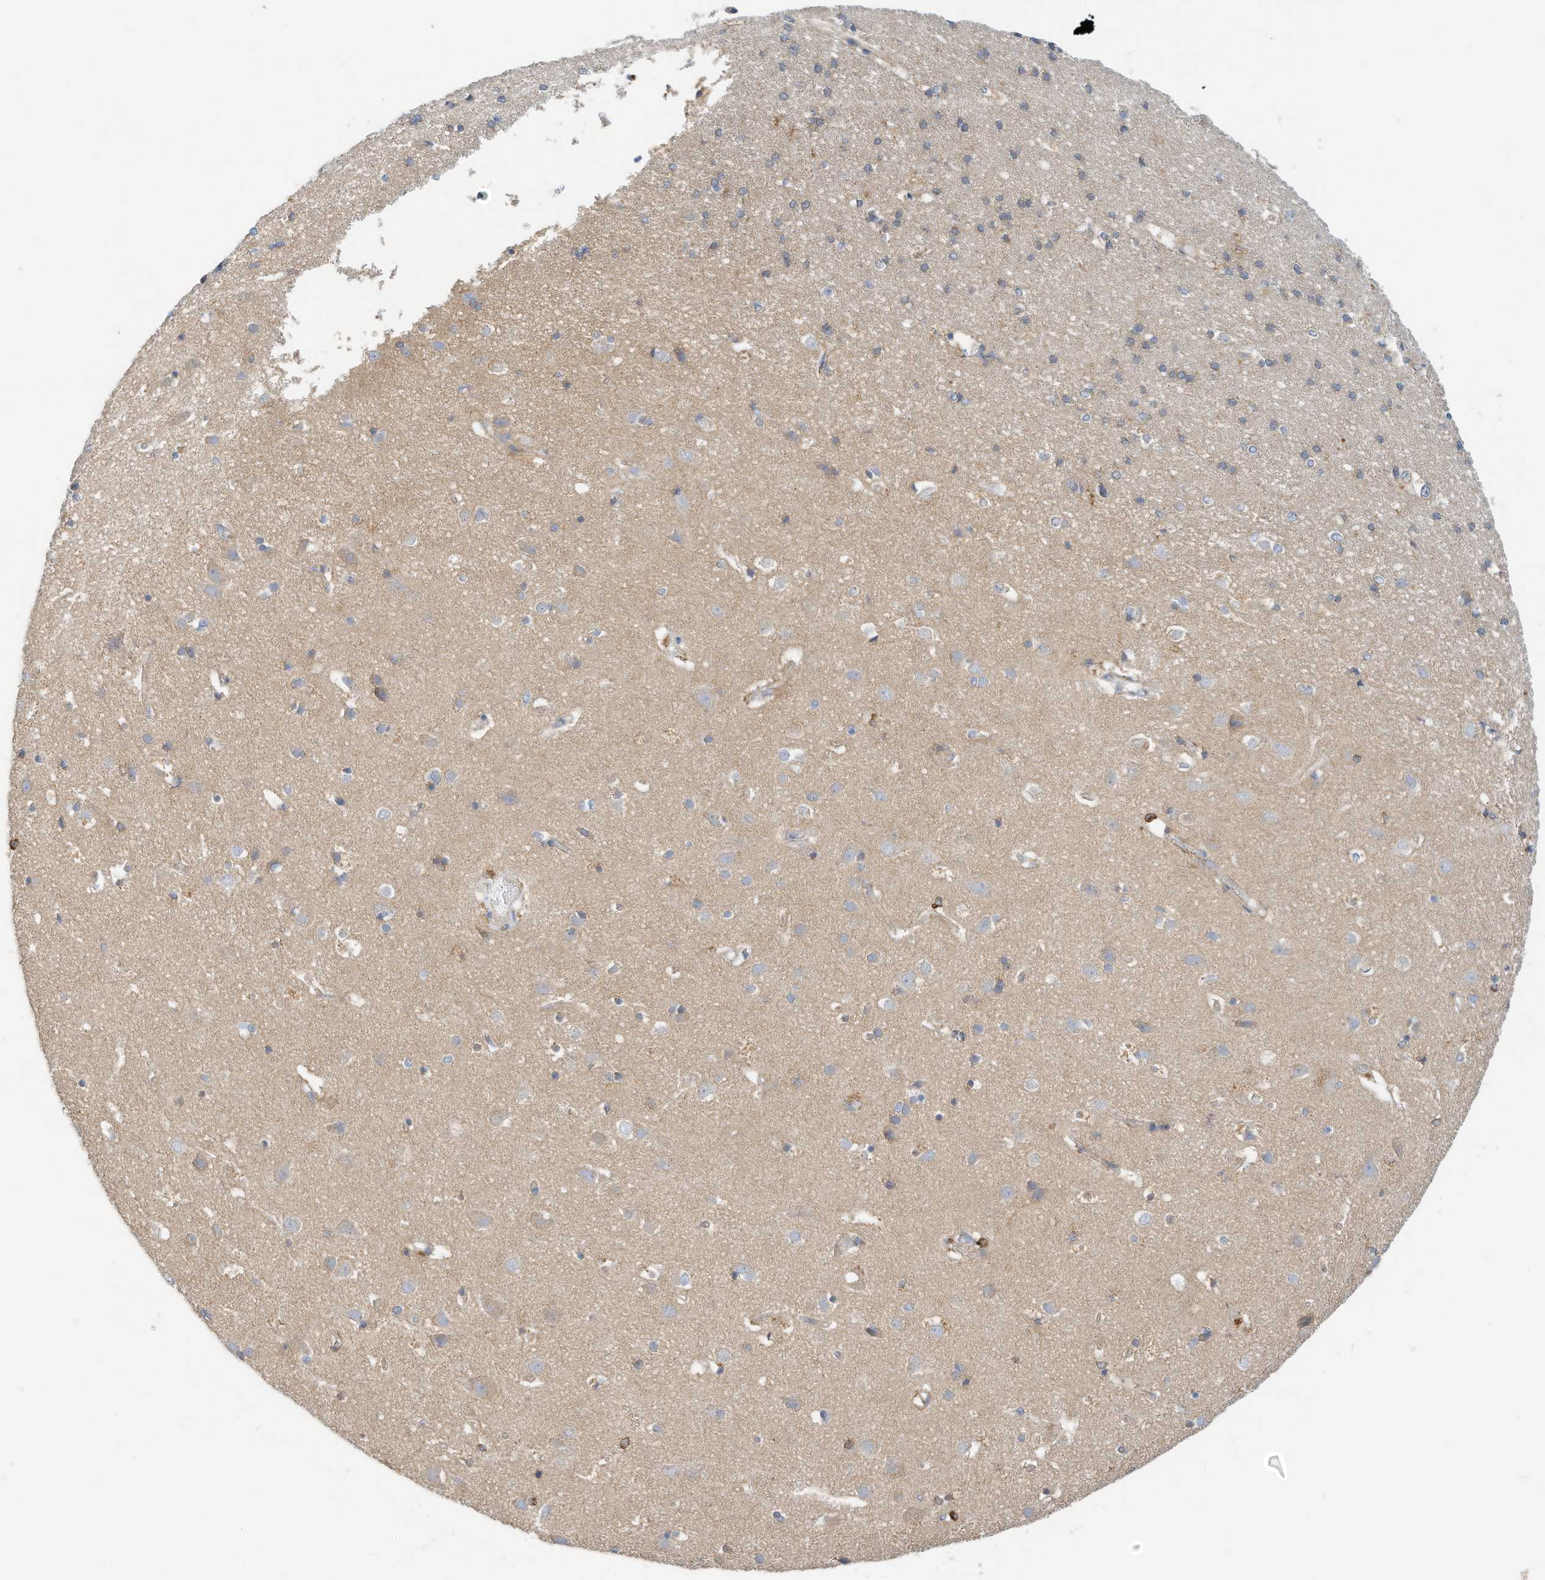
{"staining": {"intensity": "negative", "quantity": "none", "location": "none"}, "tissue": "cerebral cortex", "cell_type": "Endothelial cells", "image_type": "normal", "snomed": [{"axis": "morphology", "description": "Normal tissue, NOS"}, {"axis": "topography", "description": "Cerebral cortex"}], "caption": "DAB immunohistochemical staining of normal cerebral cortex reveals no significant positivity in endothelial cells.", "gene": "RHOH", "patient": {"sex": "male", "age": 54}}